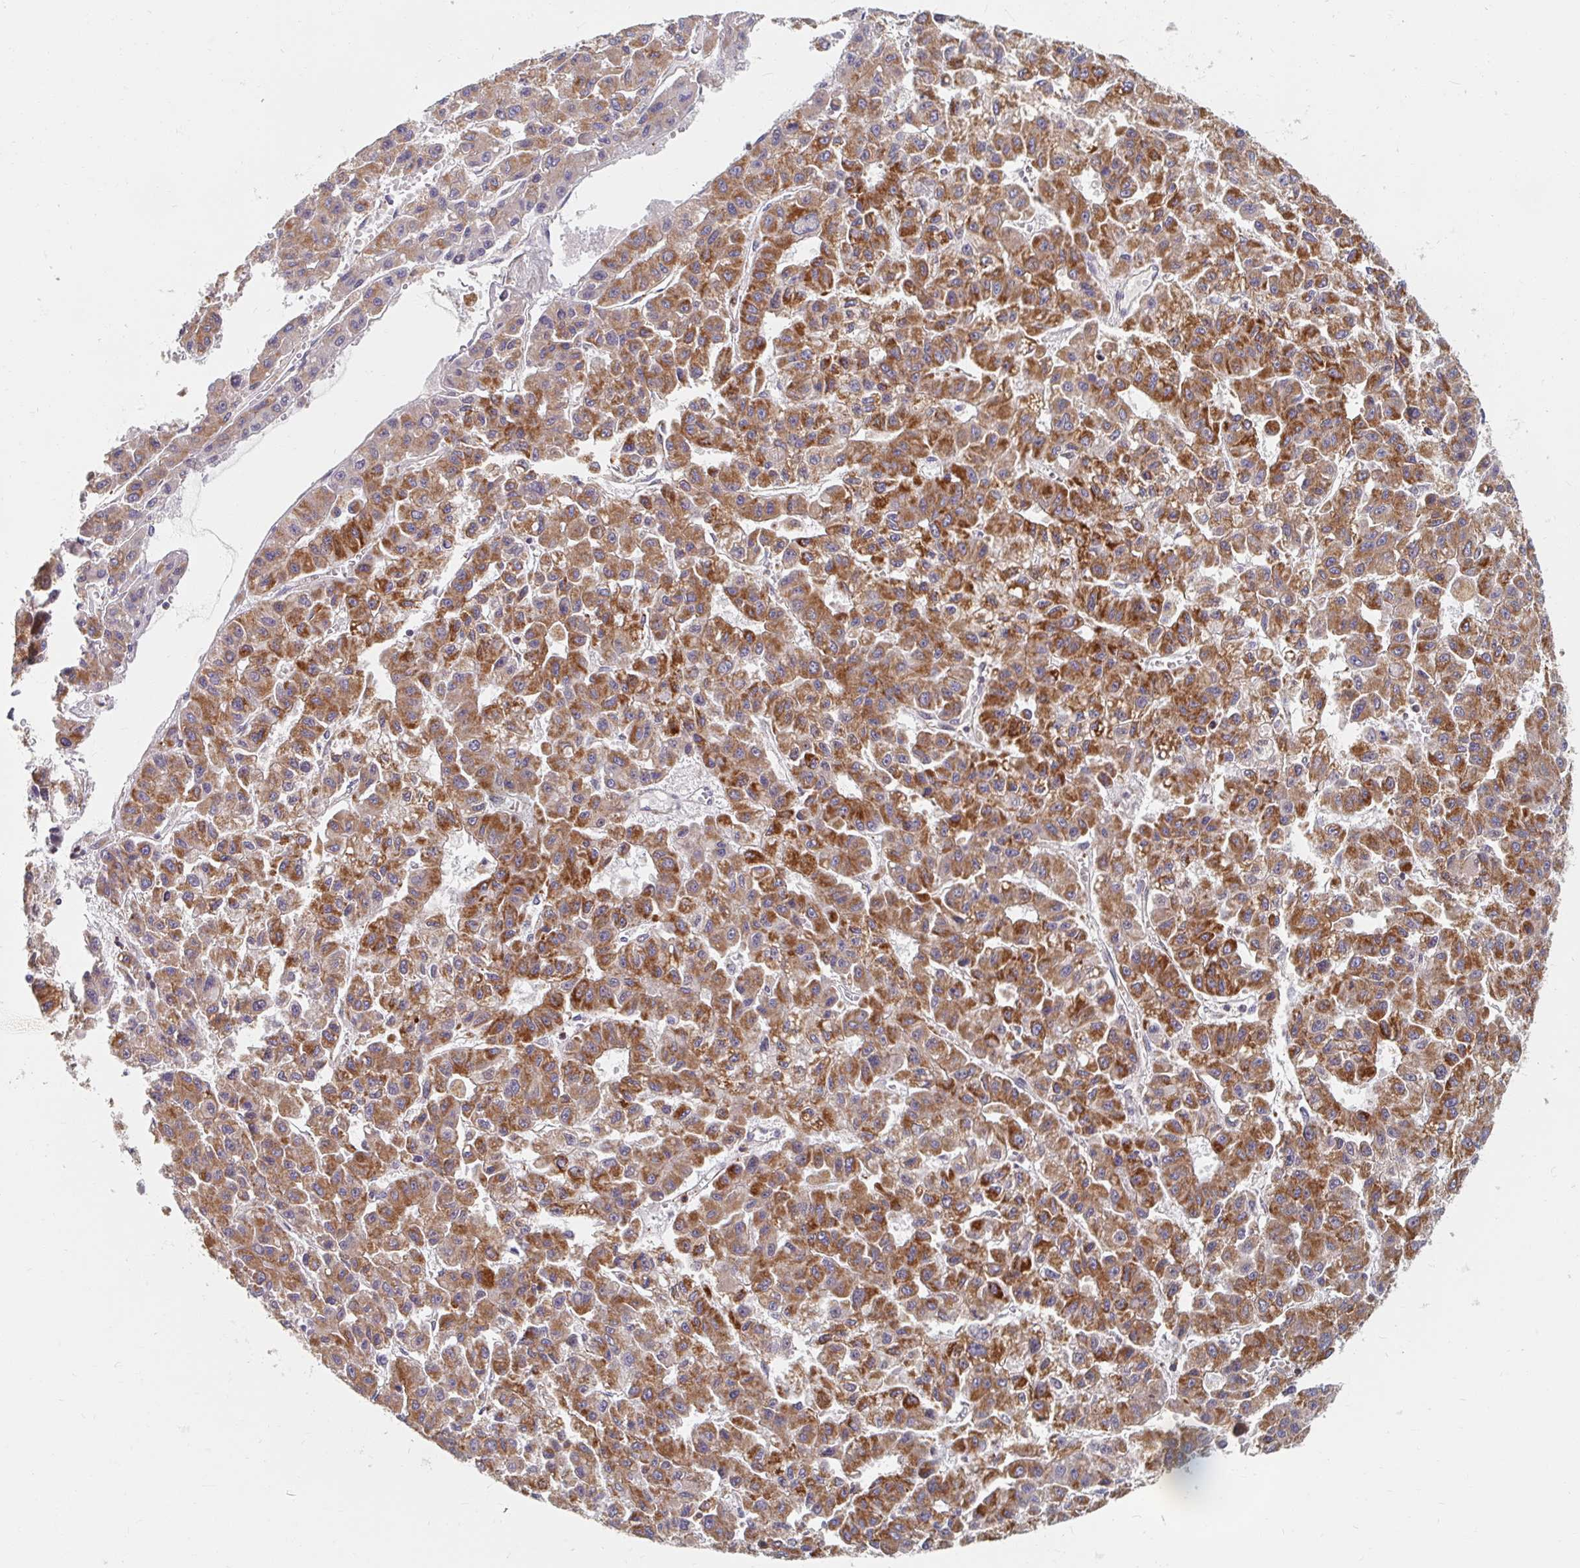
{"staining": {"intensity": "moderate", "quantity": ">75%", "location": "cytoplasmic/membranous"}, "tissue": "liver cancer", "cell_type": "Tumor cells", "image_type": "cancer", "snomed": [{"axis": "morphology", "description": "Carcinoma, Hepatocellular, NOS"}, {"axis": "topography", "description": "Liver"}], "caption": "Tumor cells display medium levels of moderate cytoplasmic/membranous positivity in about >75% of cells in human liver cancer (hepatocellular carcinoma).", "gene": "MAVS", "patient": {"sex": "male", "age": 70}}